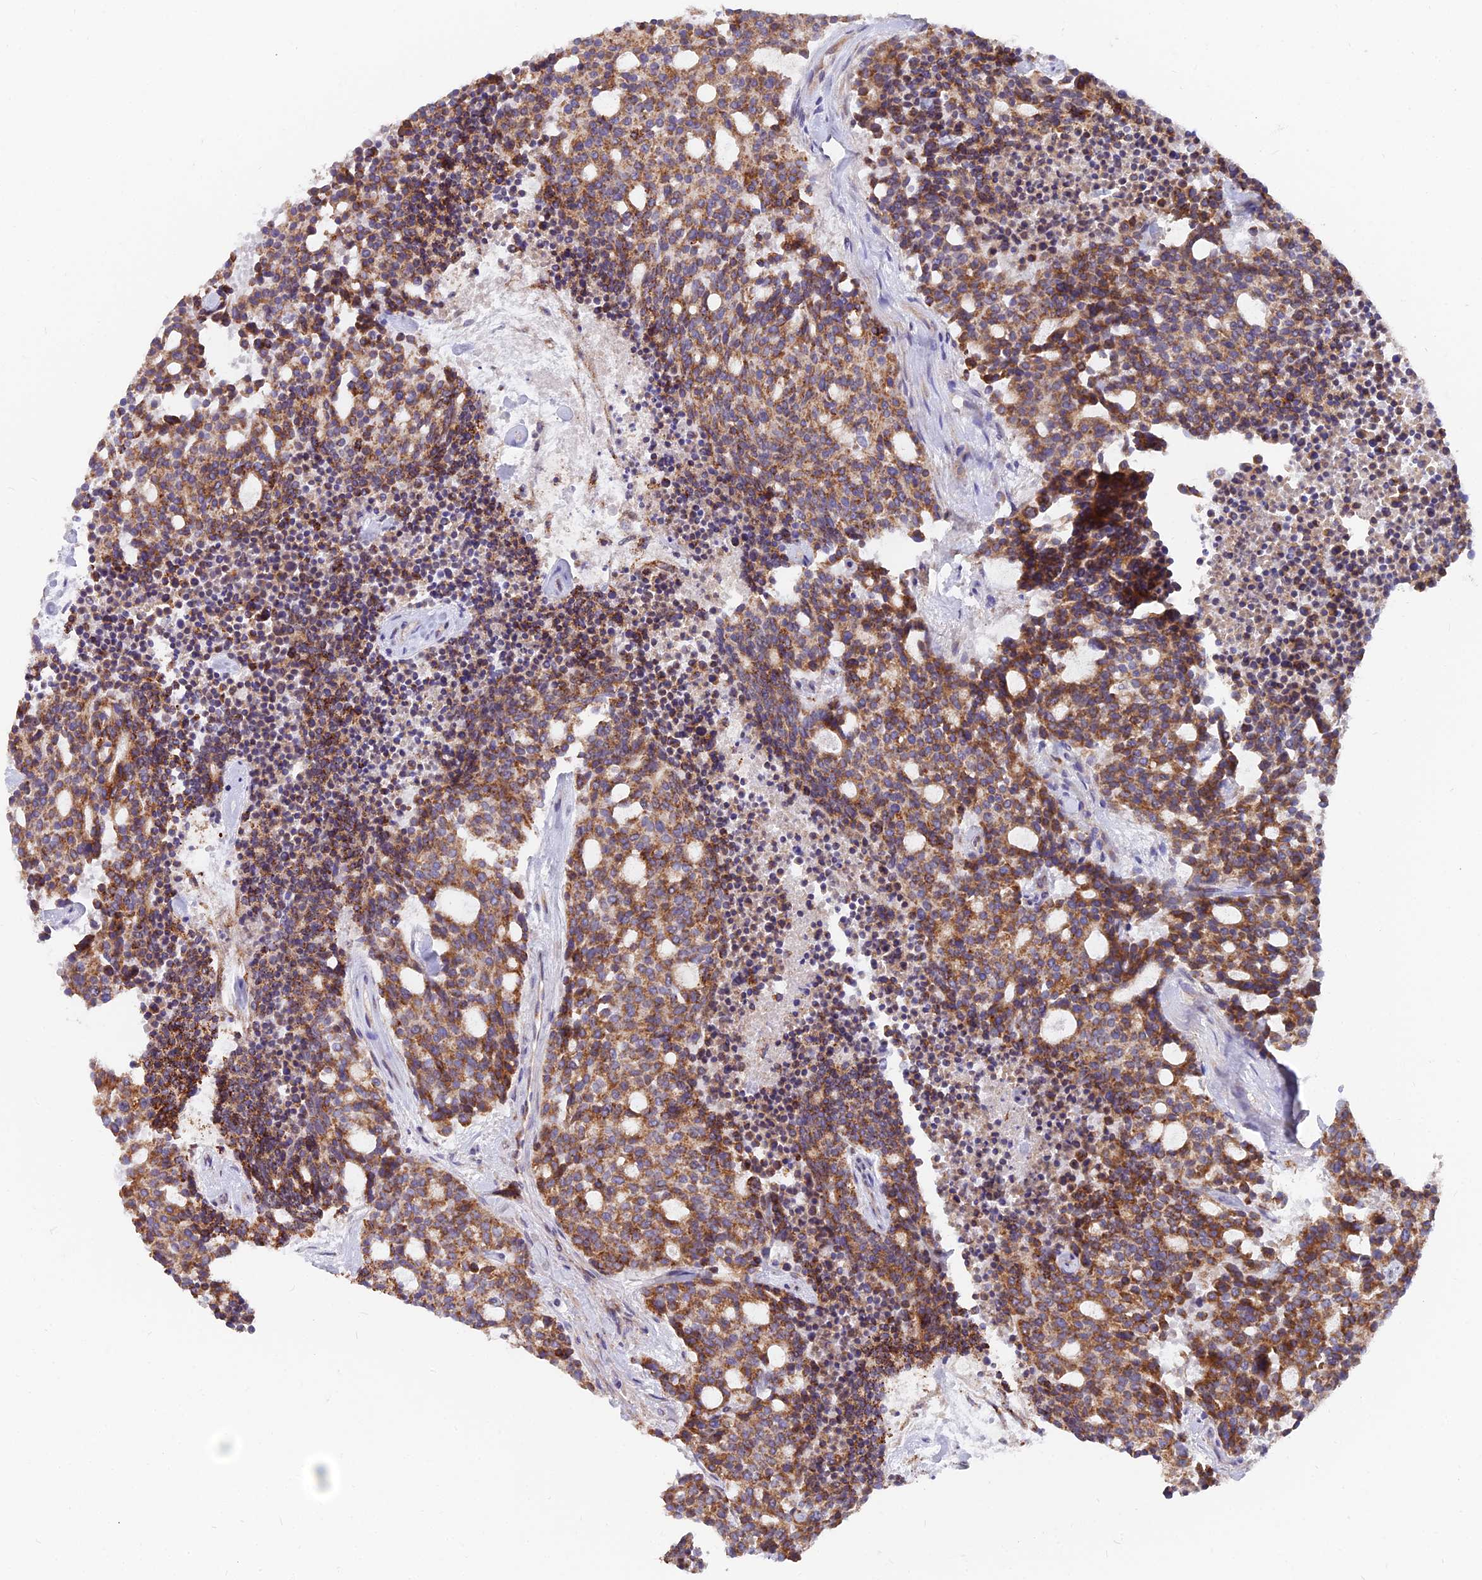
{"staining": {"intensity": "moderate", "quantity": ">75%", "location": "cytoplasmic/membranous"}, "tissue": "carcinoid", "cell_type": "Tumor cells", "image_type": "cancer", "snomed": [{"axis": "morphology", "description": "Carcinoid, malignant, NOS"}, {"axis": "topography", "description": "Pancreas"}], "caption": "Tumor cells exhibit moderate cytoplasmic/membranous positivity in approximately >75% of cells in carcinoid (malignant).", "gene": "TBC1D20", "patient": {"sex": "female", "age": 54}}